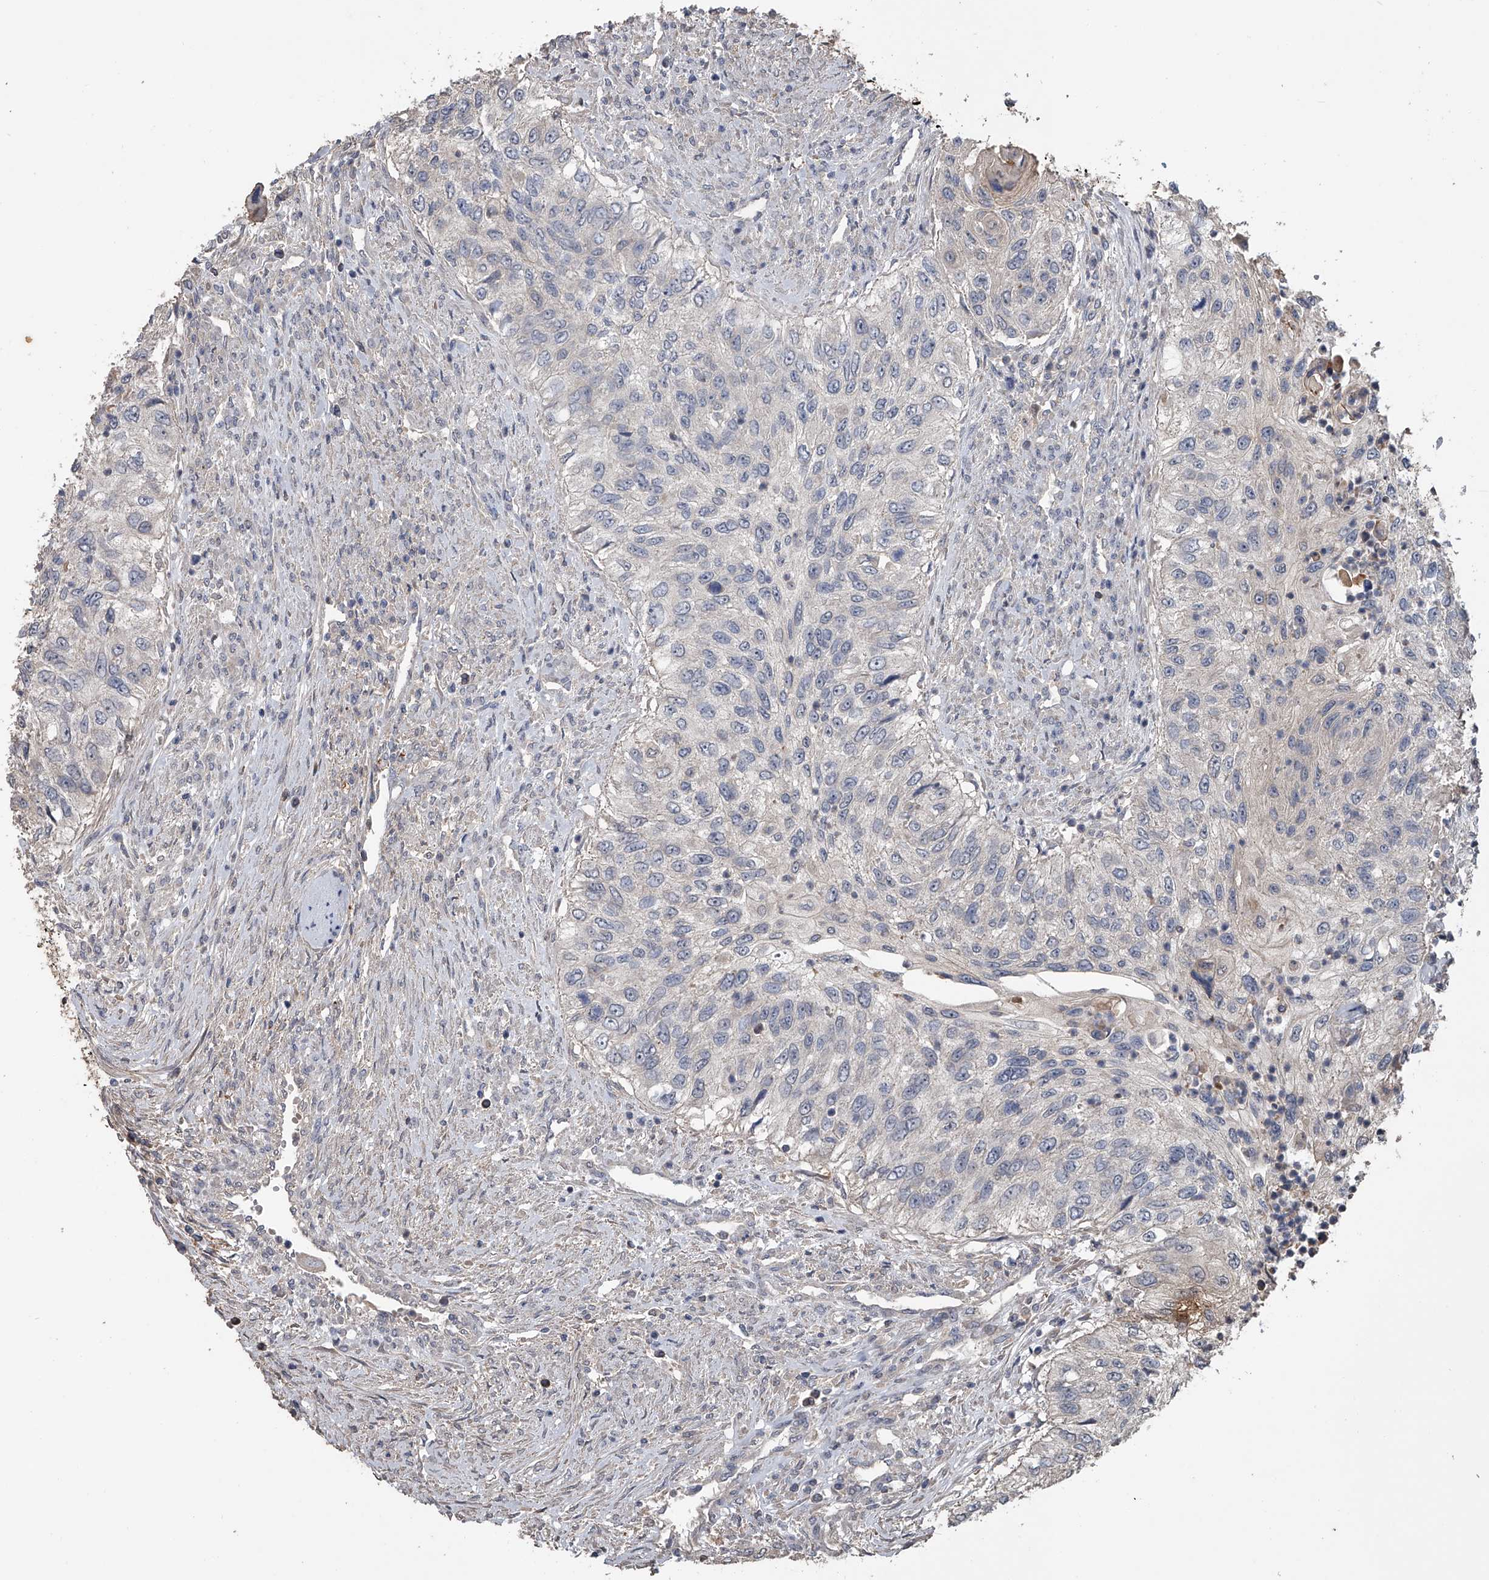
{"staining": {"intensity": "negative", "quantity": "none", "location": "none"}, "tissue": "urothelial cancer", "cell_type": "Tumor cells", "image_type": "cancer", "snomed": [{"axis": "morphology", "description": "Urothelial carcinoma, High grade"}, {"axis": "topography", "description": "Urinary bladder"}], "caption": "This is an immunohistochemistry (IHC) photomicrograph of human urothelial carcinoma (high-grade). There is no staining in tumor cells.", "gene": "DOCK9", "patient": {"sex": "female", "age": 60}}